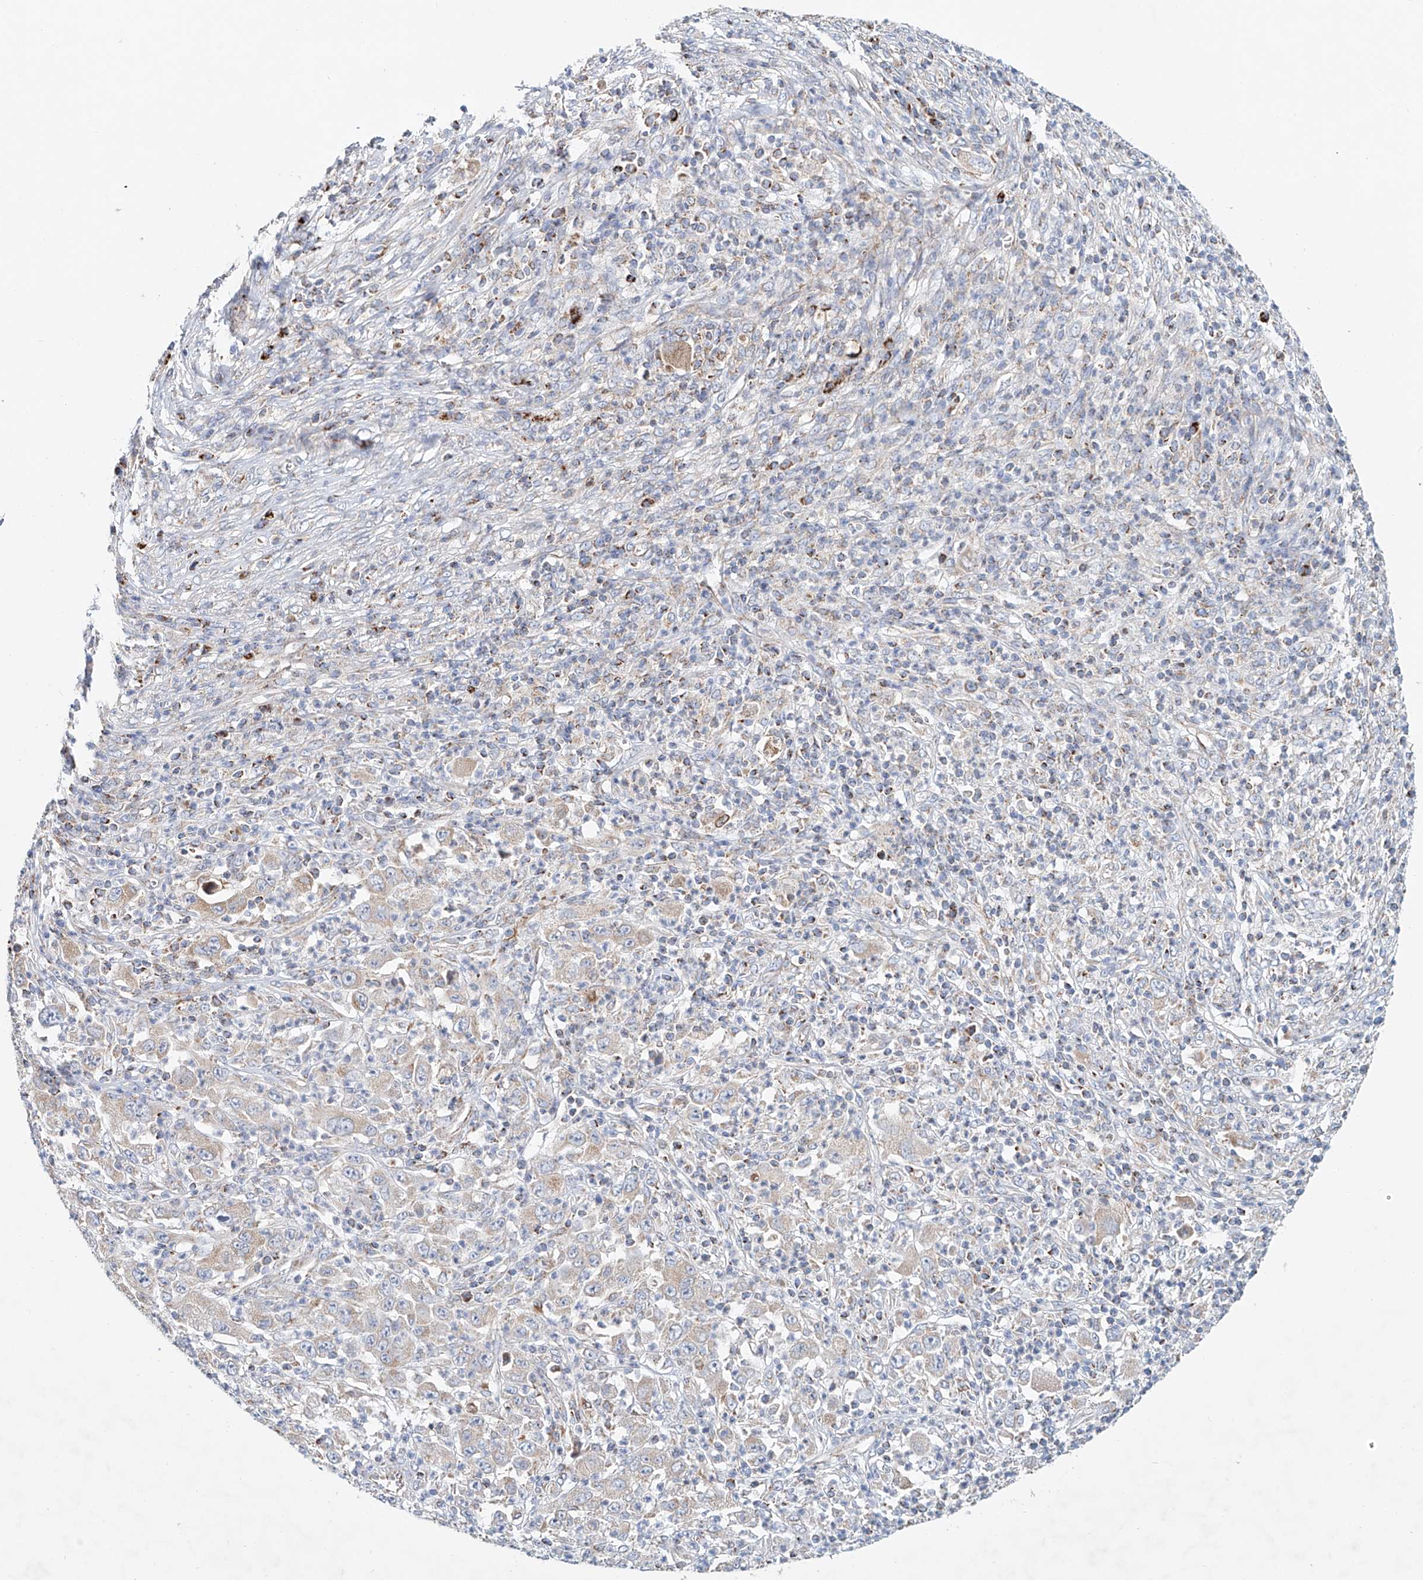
{"staining": {"intensity": "weak", "quantity": "<25%", "location": "cytoplasmic/membranous"}, "tissue": "melanoma", "cell_type": "Tumor cells", "image_type": "cancer", "snomed": [{"axis": "morphology", "description": "Malignant melanoma, Metastatic site"}, {"axis": "topography", "description": "Skin"}], "caption": "There is no significant expression in tumor cells of malignant melanoma (metastatic site).", "gene": "CARD10", "patient": {"sex": "female", "age": 56}}